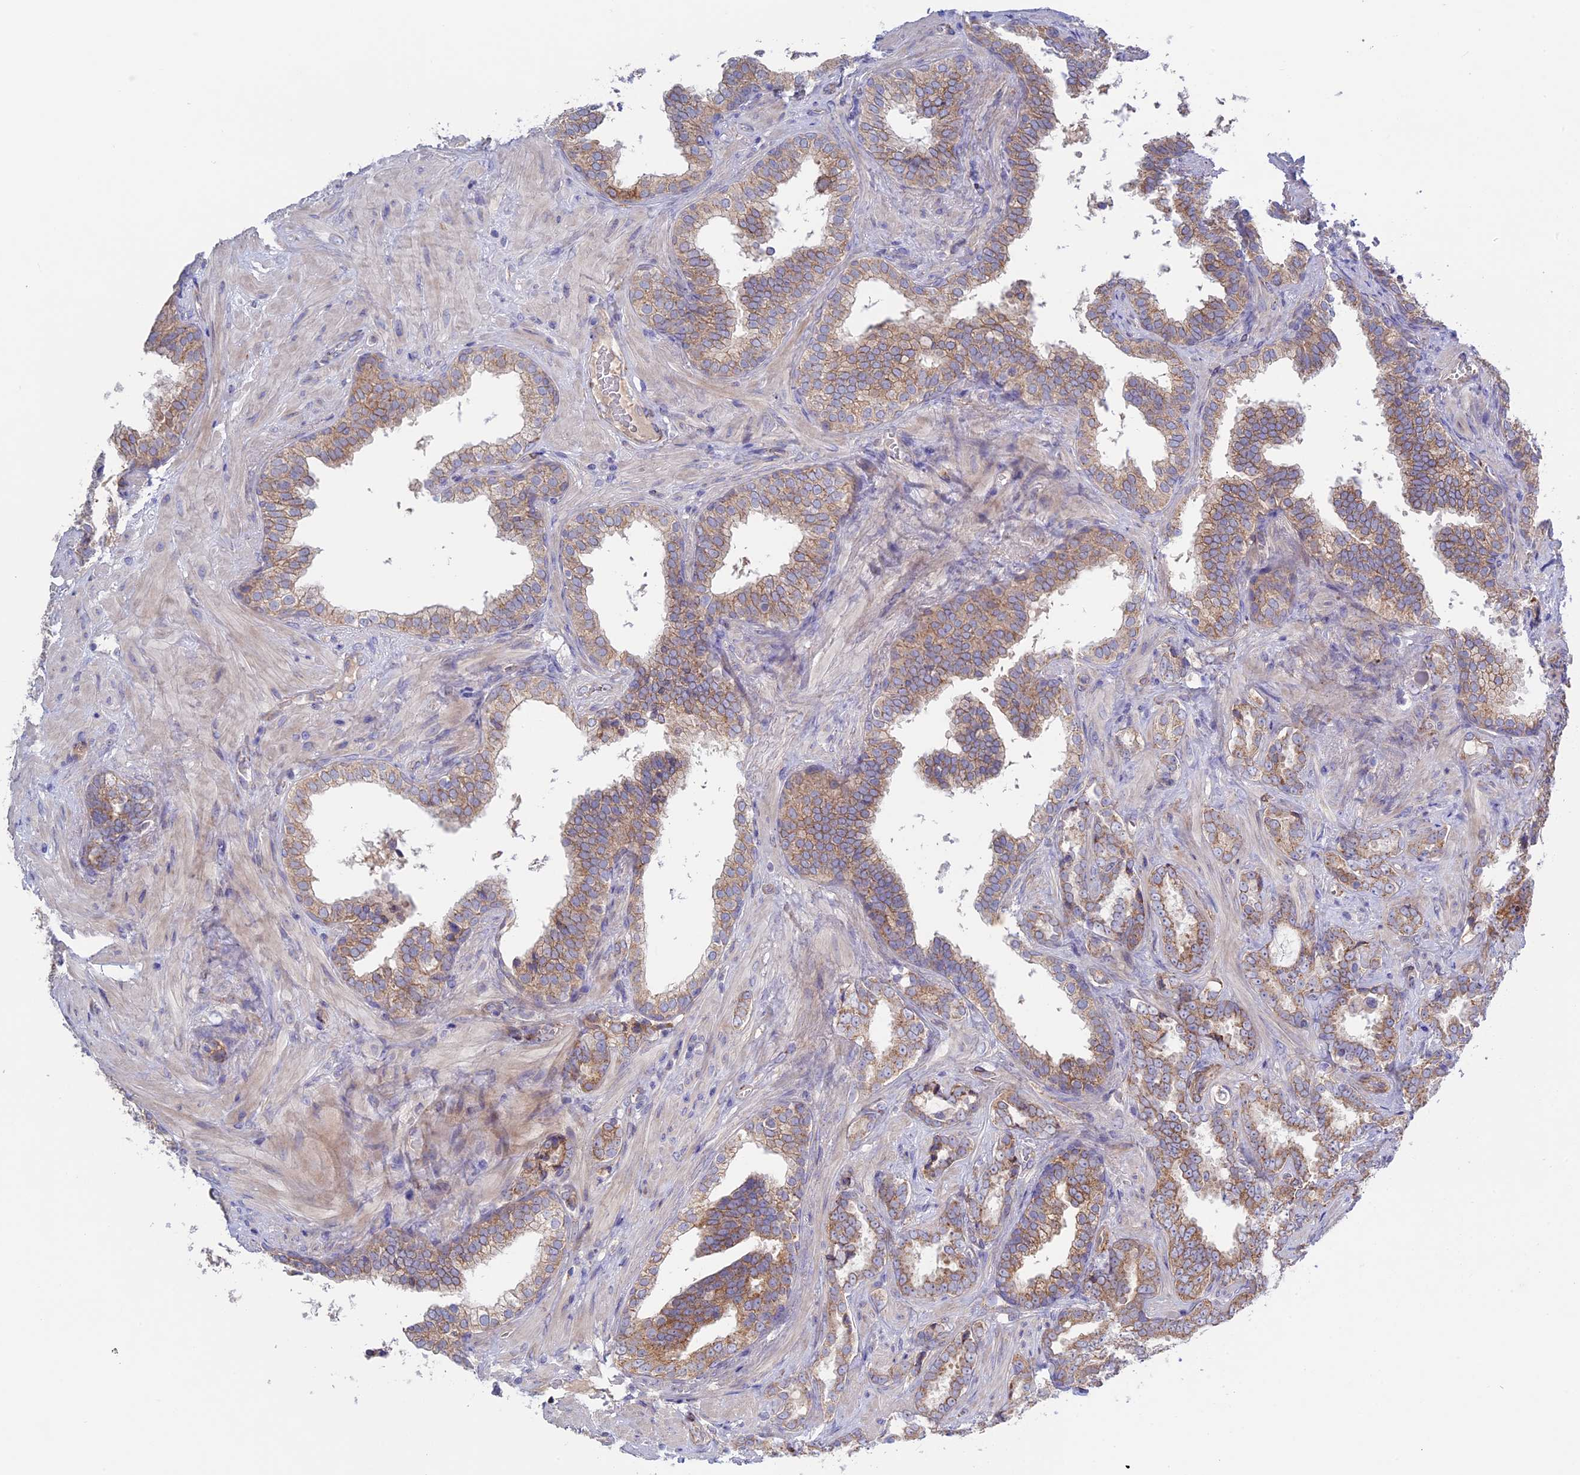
{"staining": {"intensity": "moderate", "quantity": ">75%", "location": "cytoplasmic/membranous"}, "tissue": "prostate cancer", "cell_type": "Tumor cells", "image_type": "cancer", "snomed": [{"axis": "morphology", "description": "Adenocarcinoma, High grade"}, {"axis": "topography", "description": "Prostate and seminal vesicle, NOS"}], "caption": "The immunohistochemical stain labels moderate cytoplasmic/membranous staining in tumor cells of high-grade adenocarcinoma (prostate) tissue.", "gene": "ETFDH", "patient": {"sex": "male", "age": 67}}